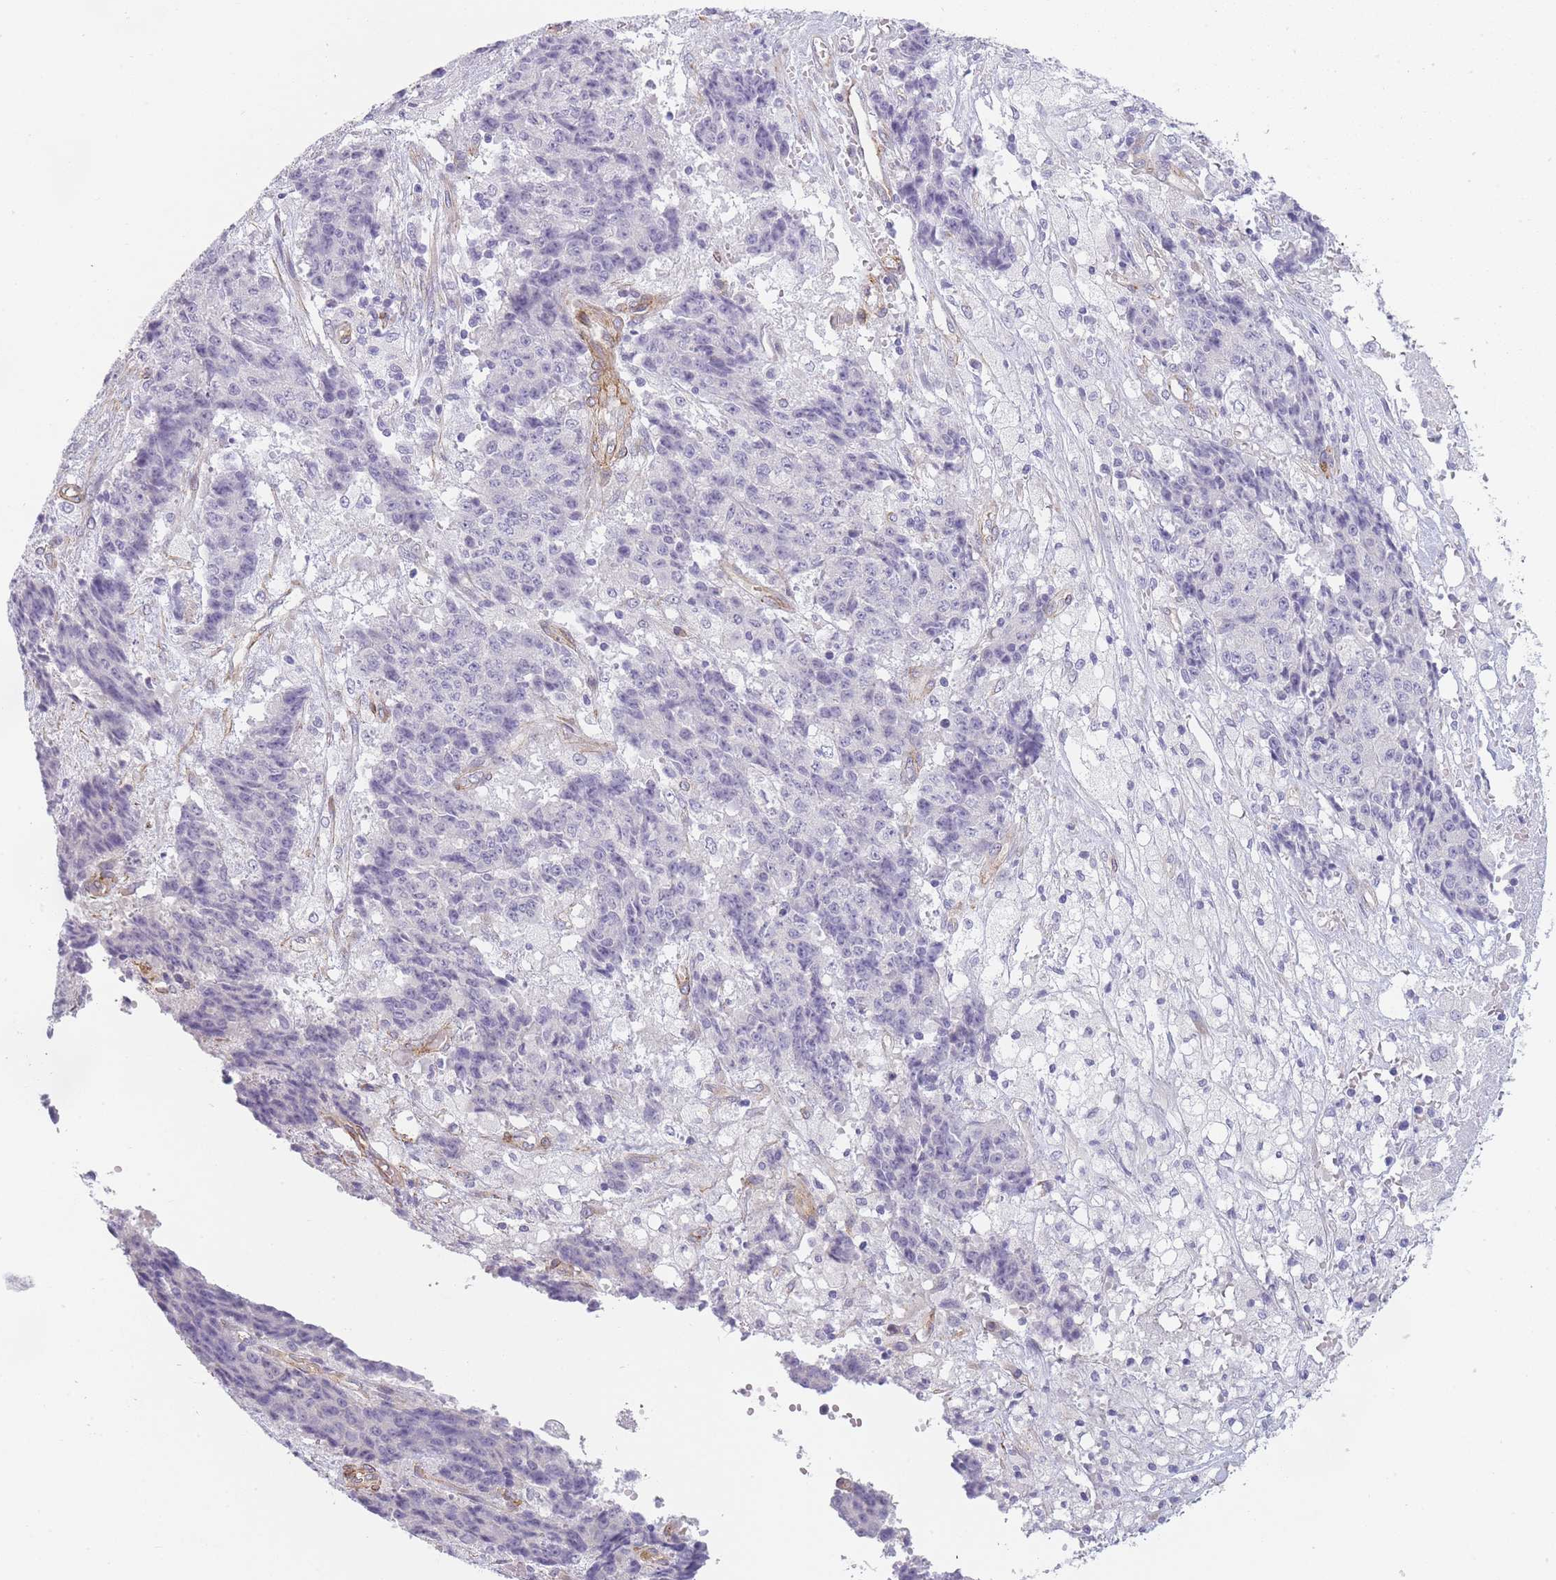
{"staining": {"intensity": "negative", "quantity": "none", "location": "none"}, "tissue": "ovarian cancer", "cell_type": "Tumor cells", "image_type": "cancer", "snomed": [{"axis": "morphology", "description": "Carcinoma, endometroid"}, {"axis": "topography", "description": "Ovary"}], "caption": "A high-resolution micrograph shows immunohistochemistry (IHC) staining of ovarian cancer (endometroid carcinoma), which displays no significant staining in tumor cells. The staining is performed using DAB (3,3'-diaminobenzidine) brown chromogen with nuclei counter-stained in using hematoxylin.", "gene": "OR6B3", "patient": {"sex": "female", "age": 42}}